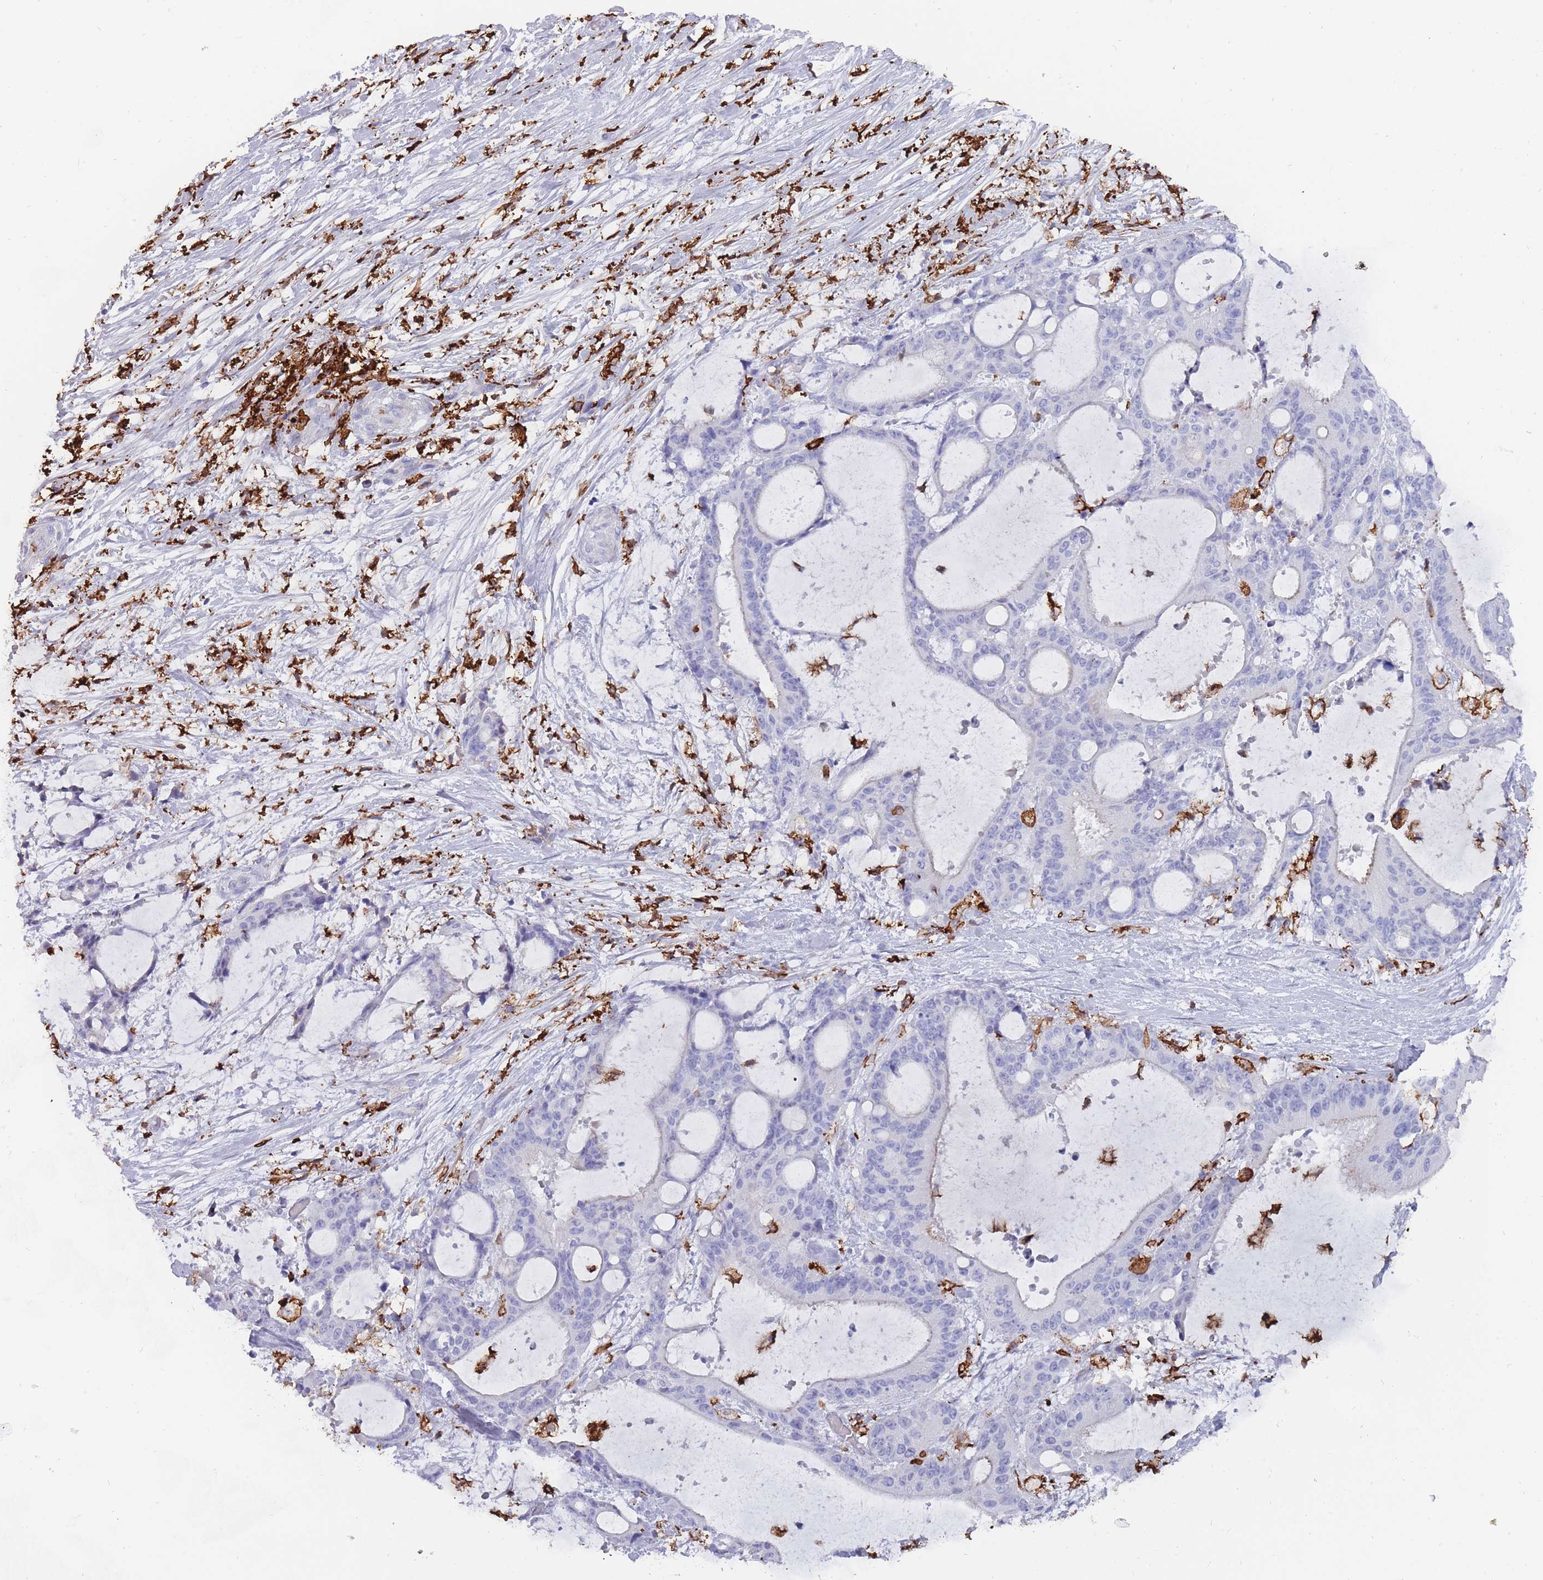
{"staining": {"intensity": "negative", "quantity": "none", "location": "none"}, "tissue": "liver cancer", "cell_type": "Tumor cells", "image_type": "cancer", "snomed": [{"axis": "morphology", "description": "Normal tissue, NOS"}, {"axis": "morphology", "description": "Cholangiocarcinoma"}, {"axis": "topography", "description": "Liver"}, {"axis": "topography", "description": "Peripheral nerve tissue"}], "caption": "The micrograph exhibits no staining of tumor cells in liver cancer (cholangiocarcinoma).", "gene": "AIF1", "patient": {"sex": "female", "age": 73}}